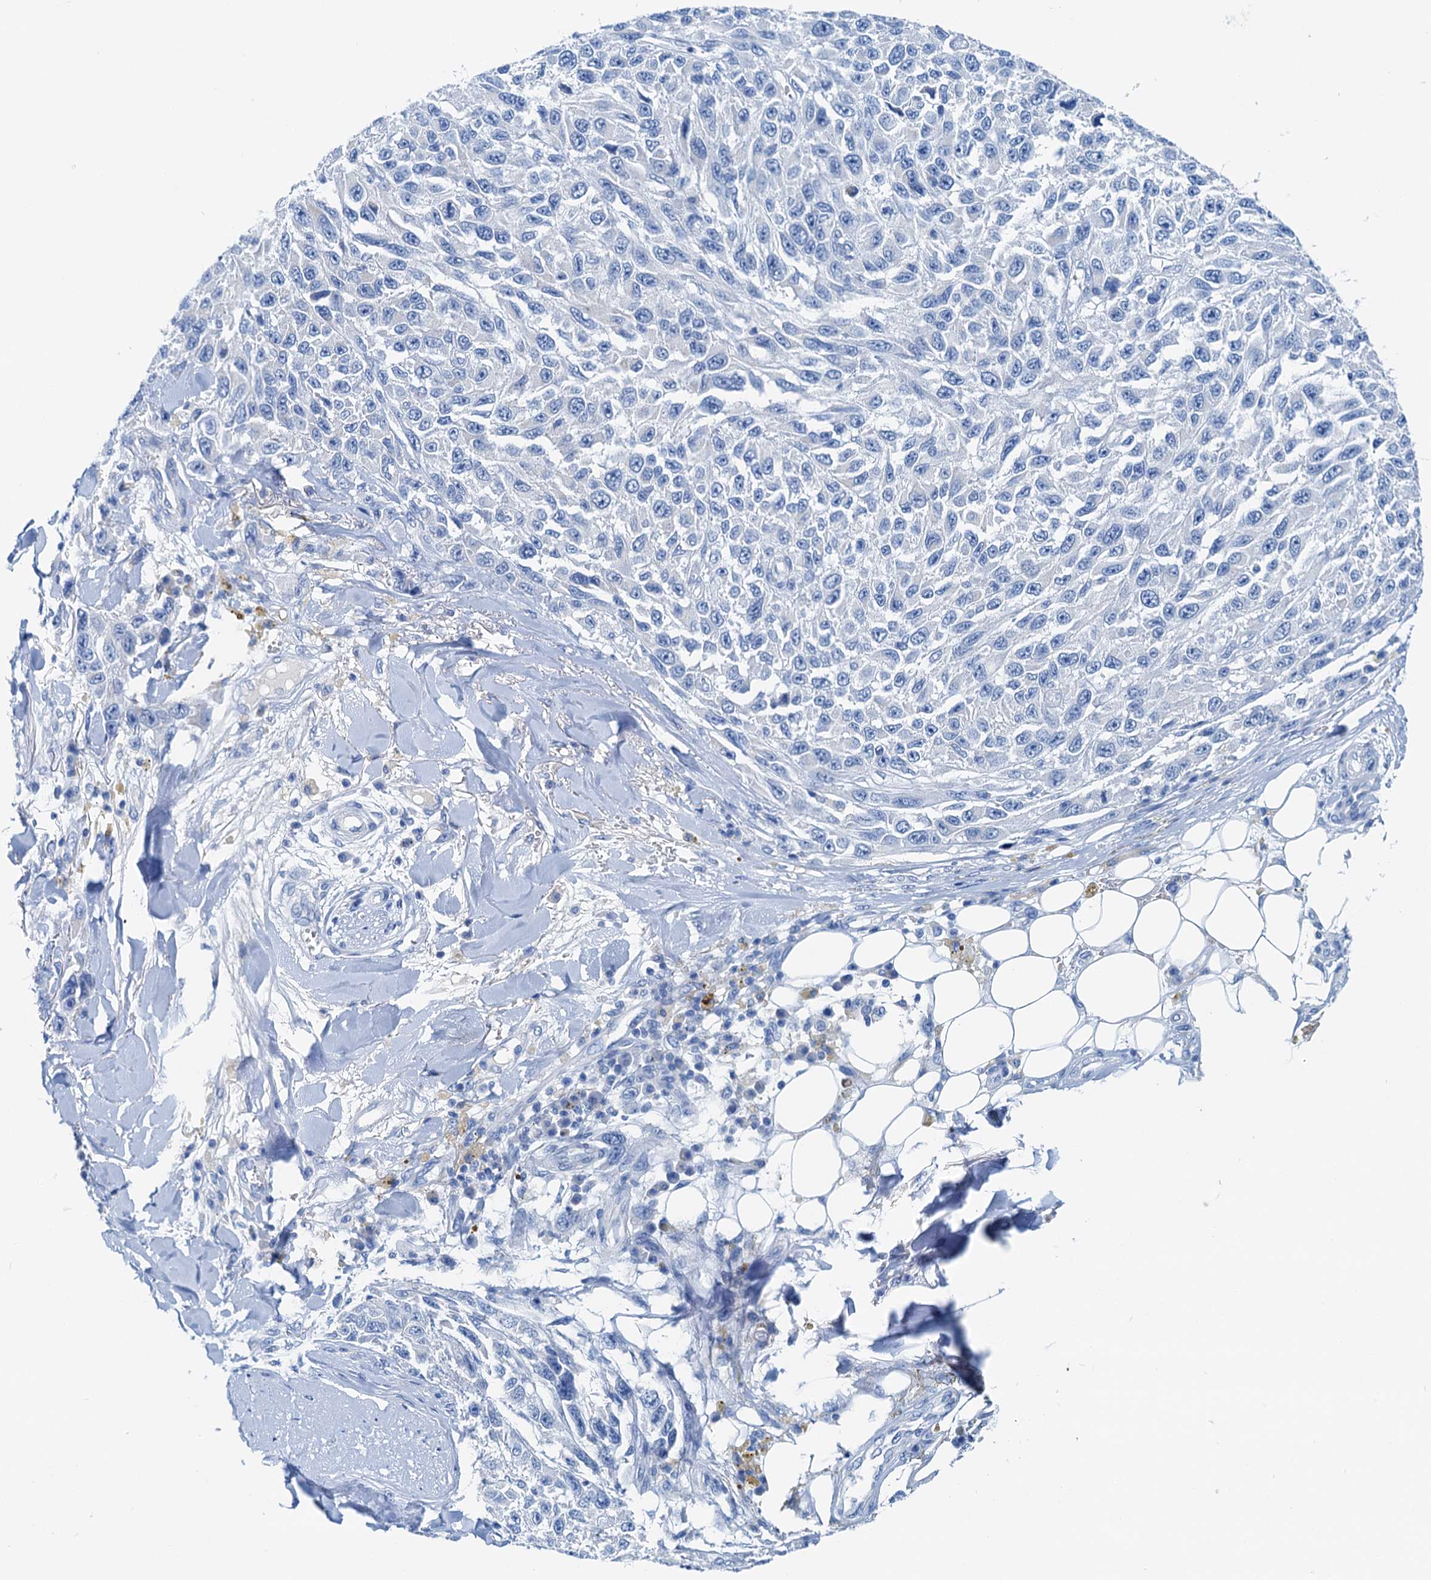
{"staining": {"intensity": "negative", "quantity": "none", "location": "none"}, "tissue": "melanoma", "cell_type": "Tumor cells", "image_type": "cancer", "snomed": [{"axis": "morphology", "description": "Normal tissue, NOS"}, {"axis": "morphology", "description": "Malignant melanoma, NOS"}, {"axis": "topography", "description": "Skin"}], "caption": "Immunohistochemical staining of melanoma demonstrates no significant positivity in tumor cells.", "gene": "KNDC1", "patient": {"sex": "female", "age": 96}}